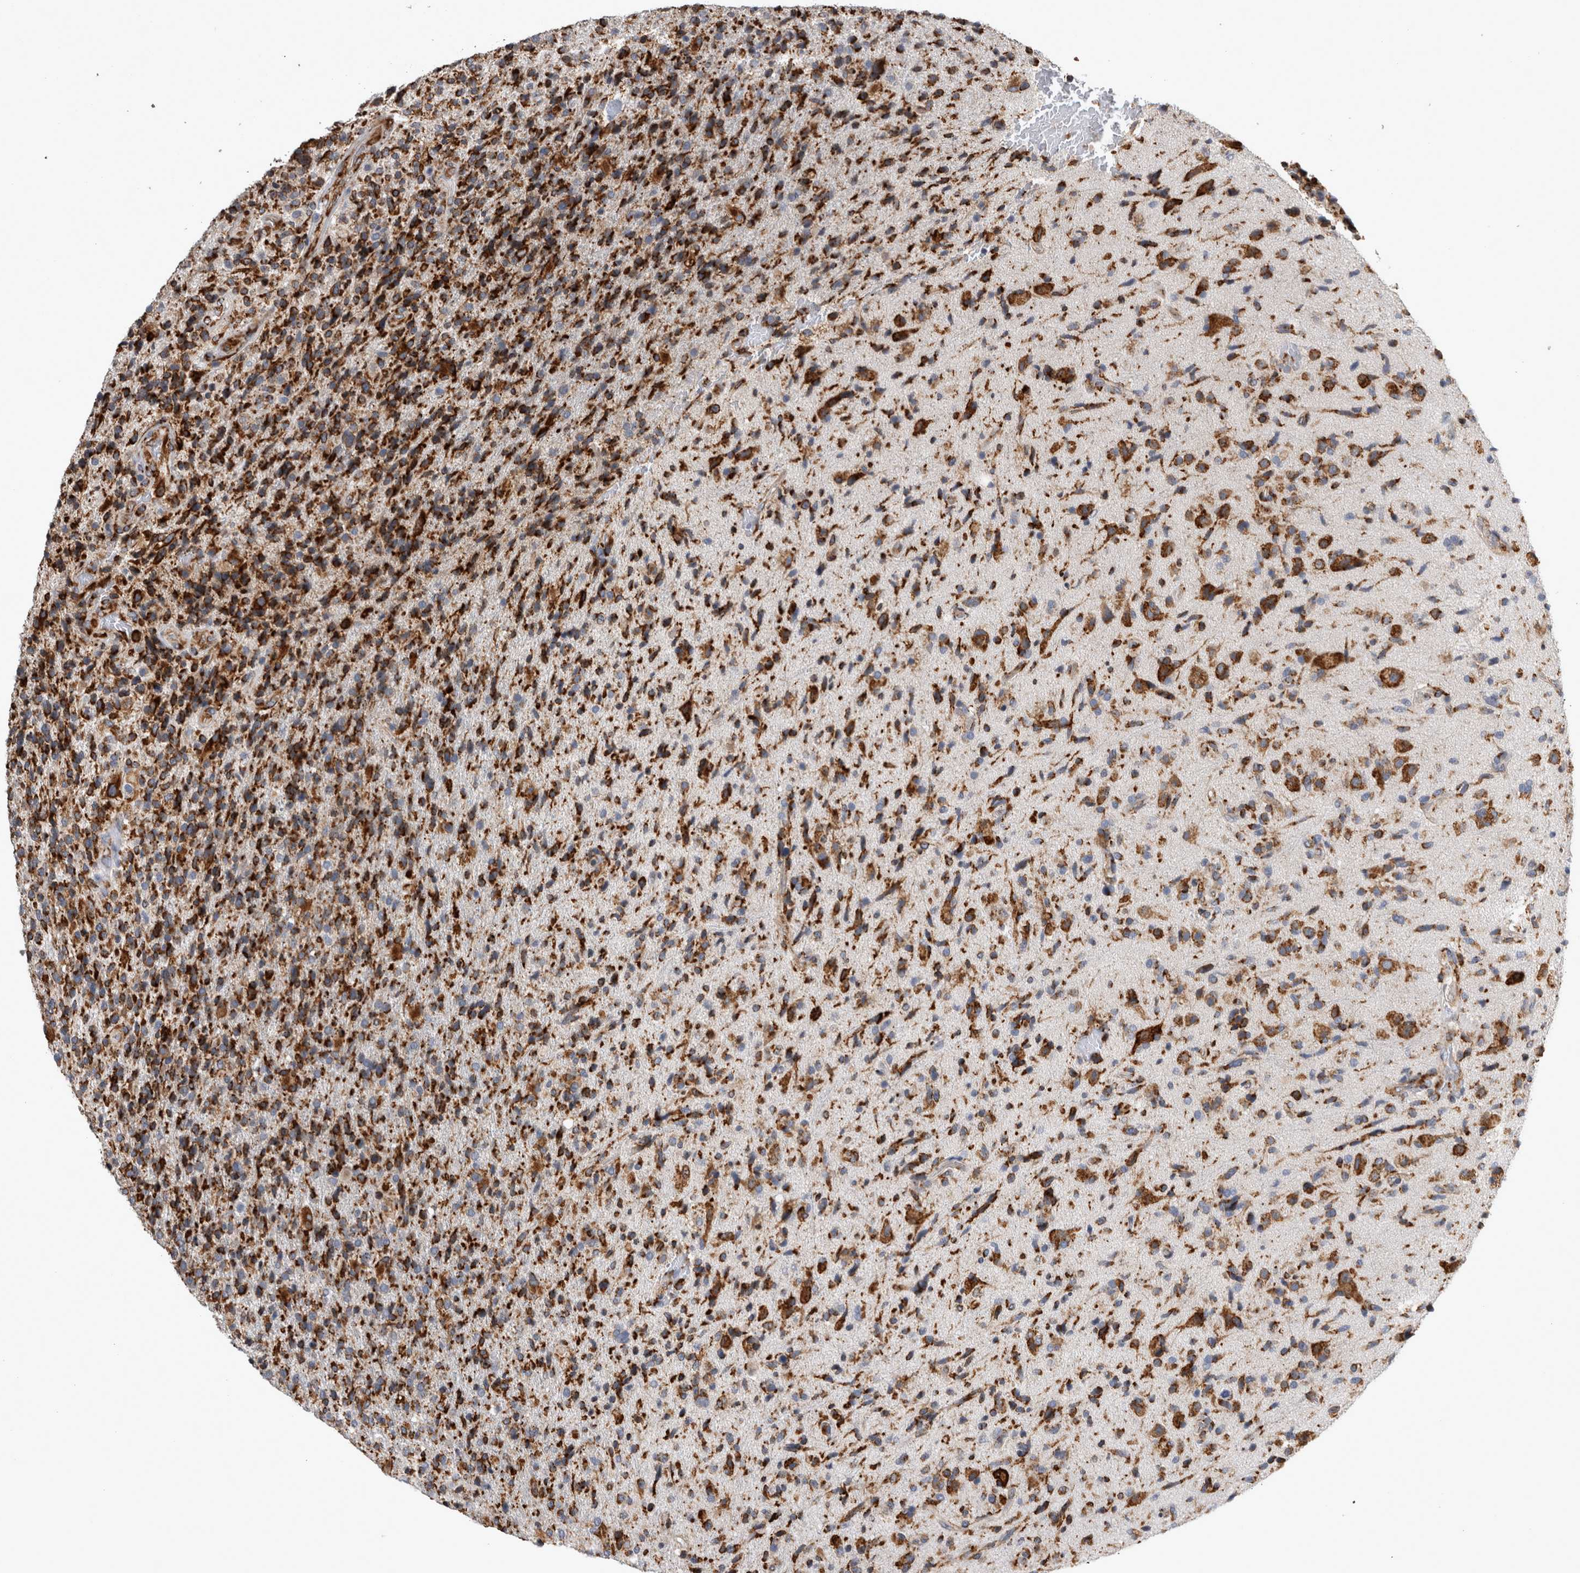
{"staining": {"intensity": "strong", "quantity": ">75%", "location": "cytoplasmic/membranous"}, "tissue": "glioma", "cell_type": "Tumor cells", "image_type": "cancer", "snomed": [{"axis": "morphology", "description": "Glioma, malignant, High grade"}, {"axis": "topography", "description": "Brain"}], "caption": "Malignant glioma (high-grade) was stained to show a protein in brown. There is high levels of strong cytoplasmic/membranous expression in approximately >75% of tumor cells. The protein of interest is stained brown, and the nuclei are stained in blue (DAB IHC with brightfield microscopy, high magnification).", "gene": "FHIP2B", "patient": {"sex": "male", "age": 72}}